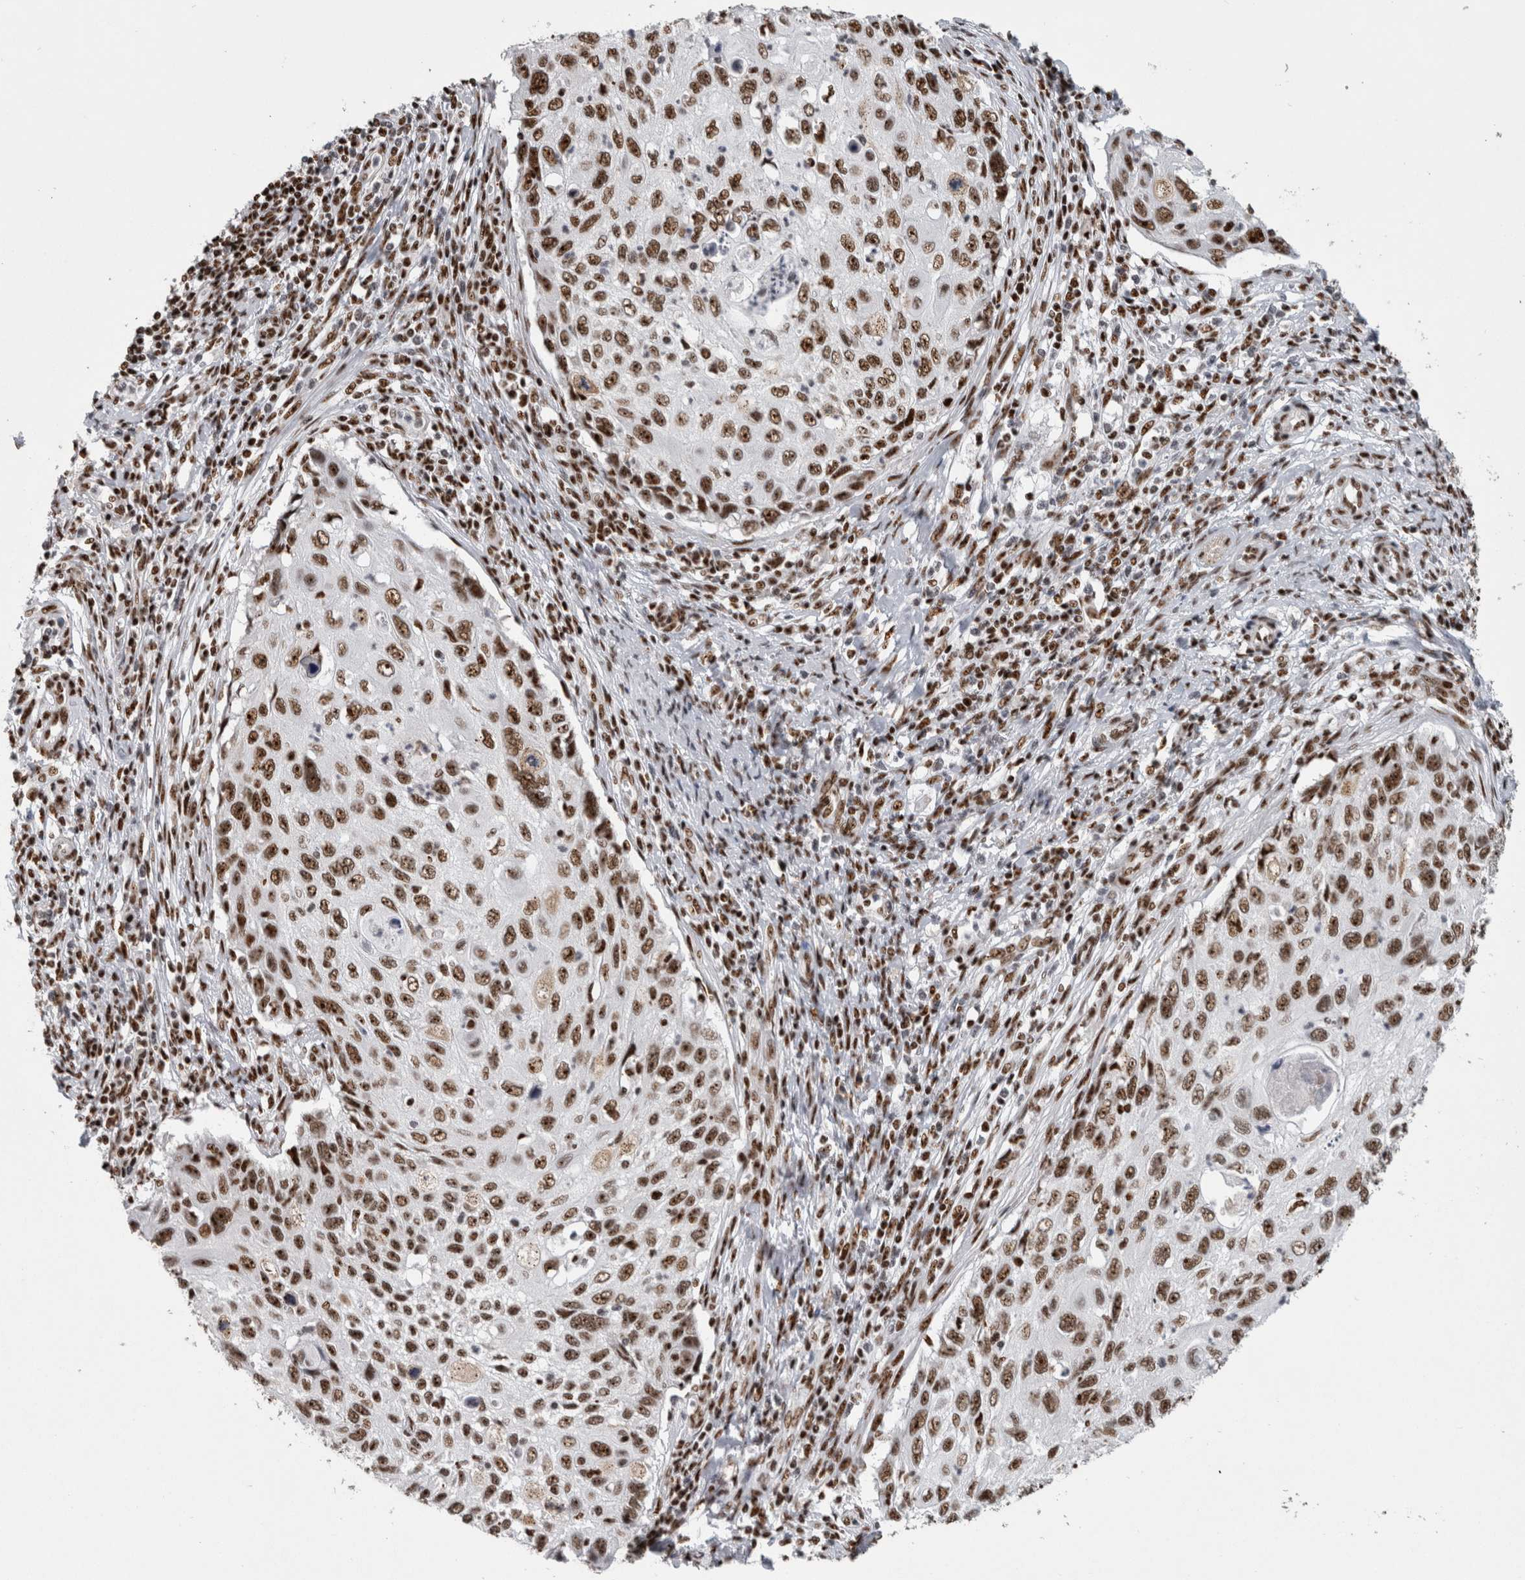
{"staining": {"intensity": "strong", "quantity": ">75%", "location": "nuclear"}, "tissue": "cervical cancer", "cell_type": "Tumor cells", "image_type": "cancer", "snomed": [{"axis": "morphology", "description": "Squamous cell carcinoma, NOS"}, {"axis": "topography", "description": "Cervix"}], "caption": "IHC photomicrograph of human cervical squamous cell carcinoma stained for a protein (brown), which shows high levels of strong nuclear positivity in about >75% of tumor cells.", "gene": "NCL", "patient": {"sex": "female", "age": 70}}